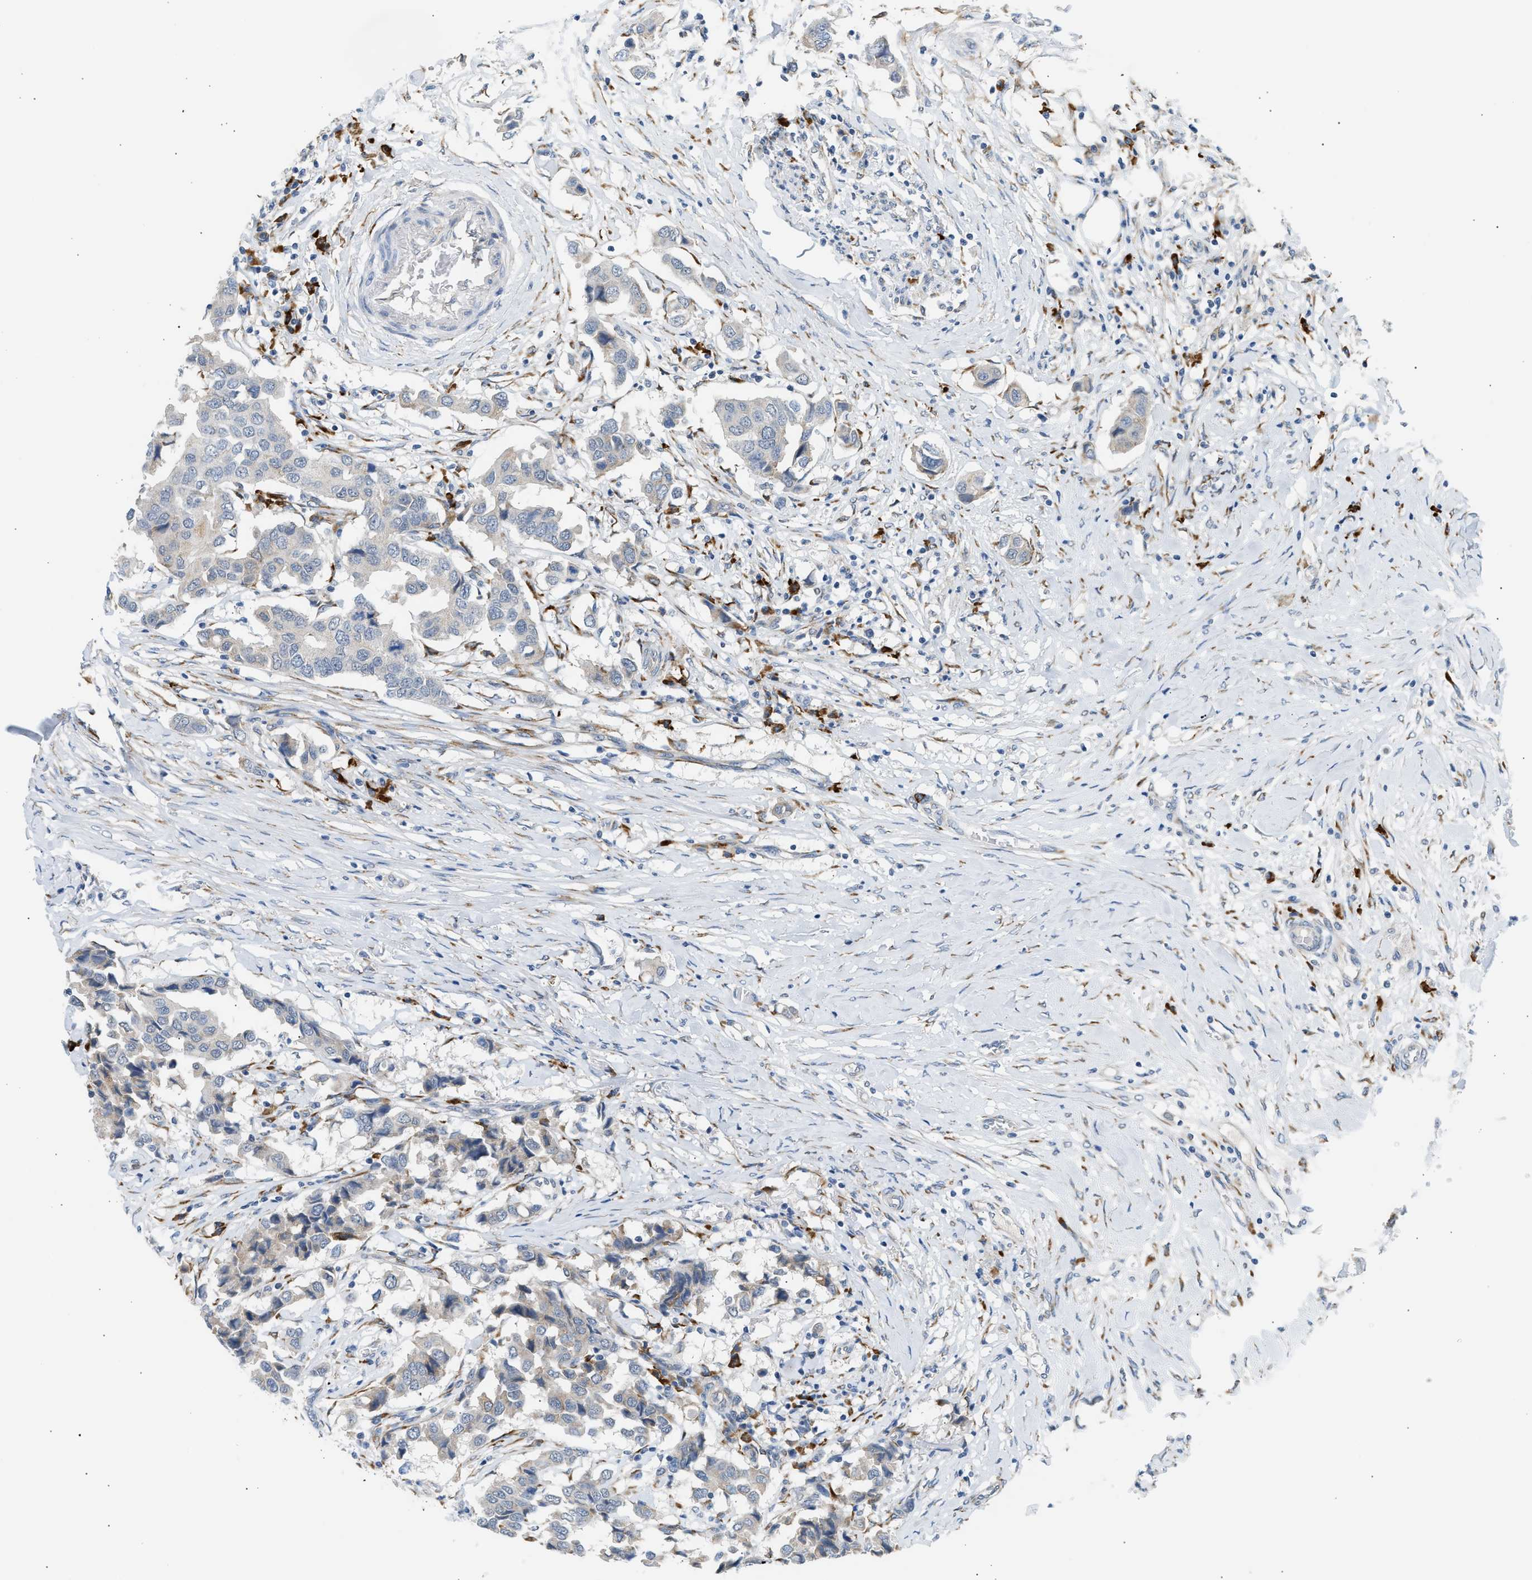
{"staining": {"intensity": "weak", "quantity": "<25%", "location": "cytoplasmic/membranous"}, "tissue": "breast cancer", "cell_type": "Tumor cells", "image_type": "cancer", "snomed": [{"axis": "morphology", "description": "Duct carcinoma"}, {"axis": "topography", "description": "Breast"}], "caption": "High power microscopy image of an immunohistochemistry histopathology image of breast cancer, revealing no significant positivity in tumor cells.", "gene": "KCNC2", "patient": {"sex": "female", "age": 80}}